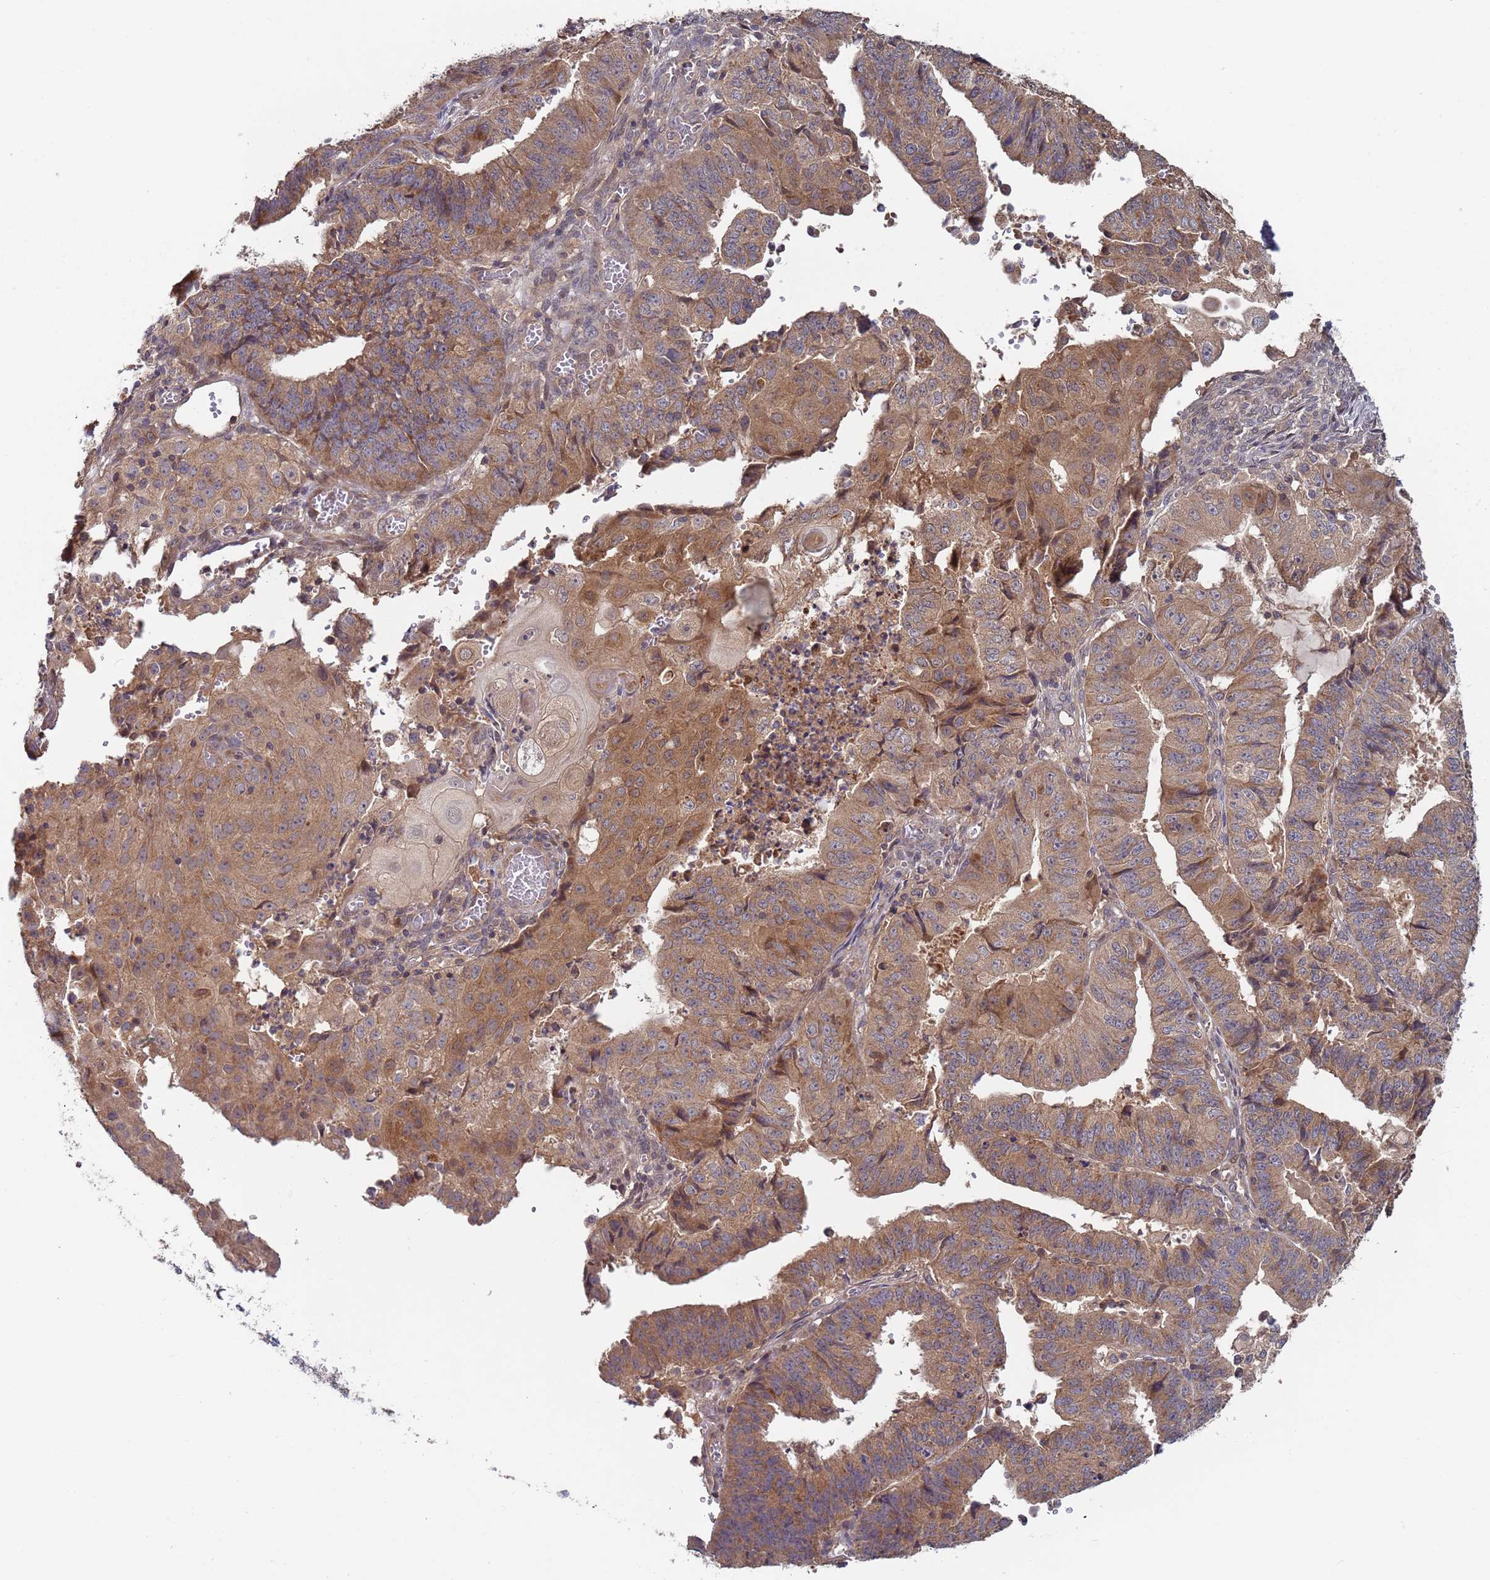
{"staining": {"intensity": "moderate", "quantity": ">75%", "location": "cytoplasmic/membranous"}, "tissue": "endometrial cancer", "cell_type": "Tumor cells", "image_type": "cancer", "snomed": [{"axis": "morphology", "description": "Adenocarcinoma, NOS"}, {"axis": "topography", "description": "Endometrium"}], "caption": "Moderate cytoplasmic/membranous expression is identified in about >75% of tumor cells in endometrial adenocarcinoma.", "gene": "OR5A2", "patient": {"sex": "female", "age": 56}}